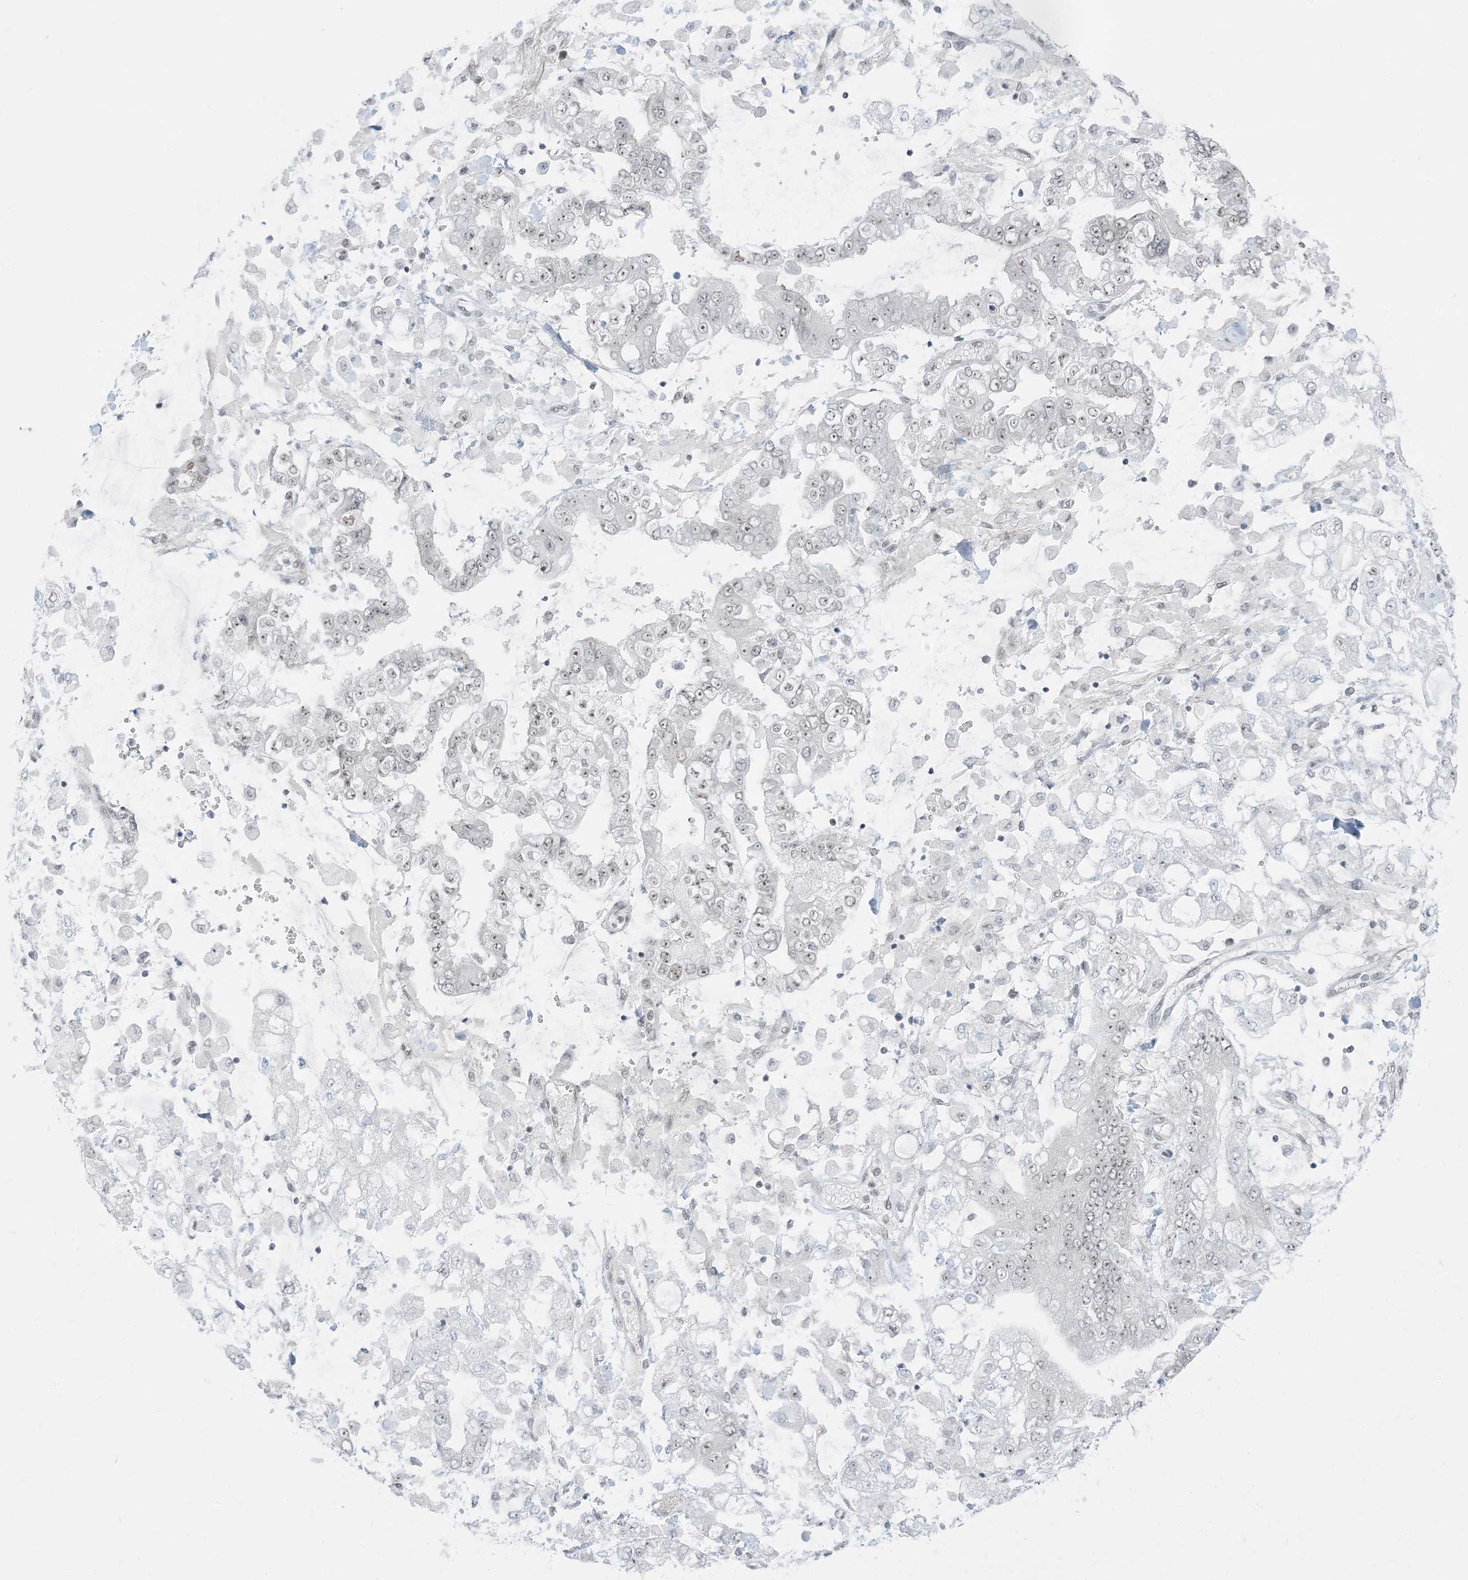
{"staining": {"intensity": "weak", "quantity": "<25%", "location": "nuclear"}, "tissue": "stomach cancer", "cell_type": "Tumor cells", "image_type": "cancer", "snomed": [{"axis": "morphology", "description": "Normal tissue, NOS"}, {"axis": "morphology", "description": "Adenocarcinoma, NOS"}, {"axis": "topography", "description": "Stomach, upper"}, {"axis": "topography", "description": "Stomach"}], "caption": "Immunohistochemistry (IHC) of human stomach cancer displays no staining in tumor cells.", "gene": "ZNF787", "patient": {"sex": "male", "age": 76}}